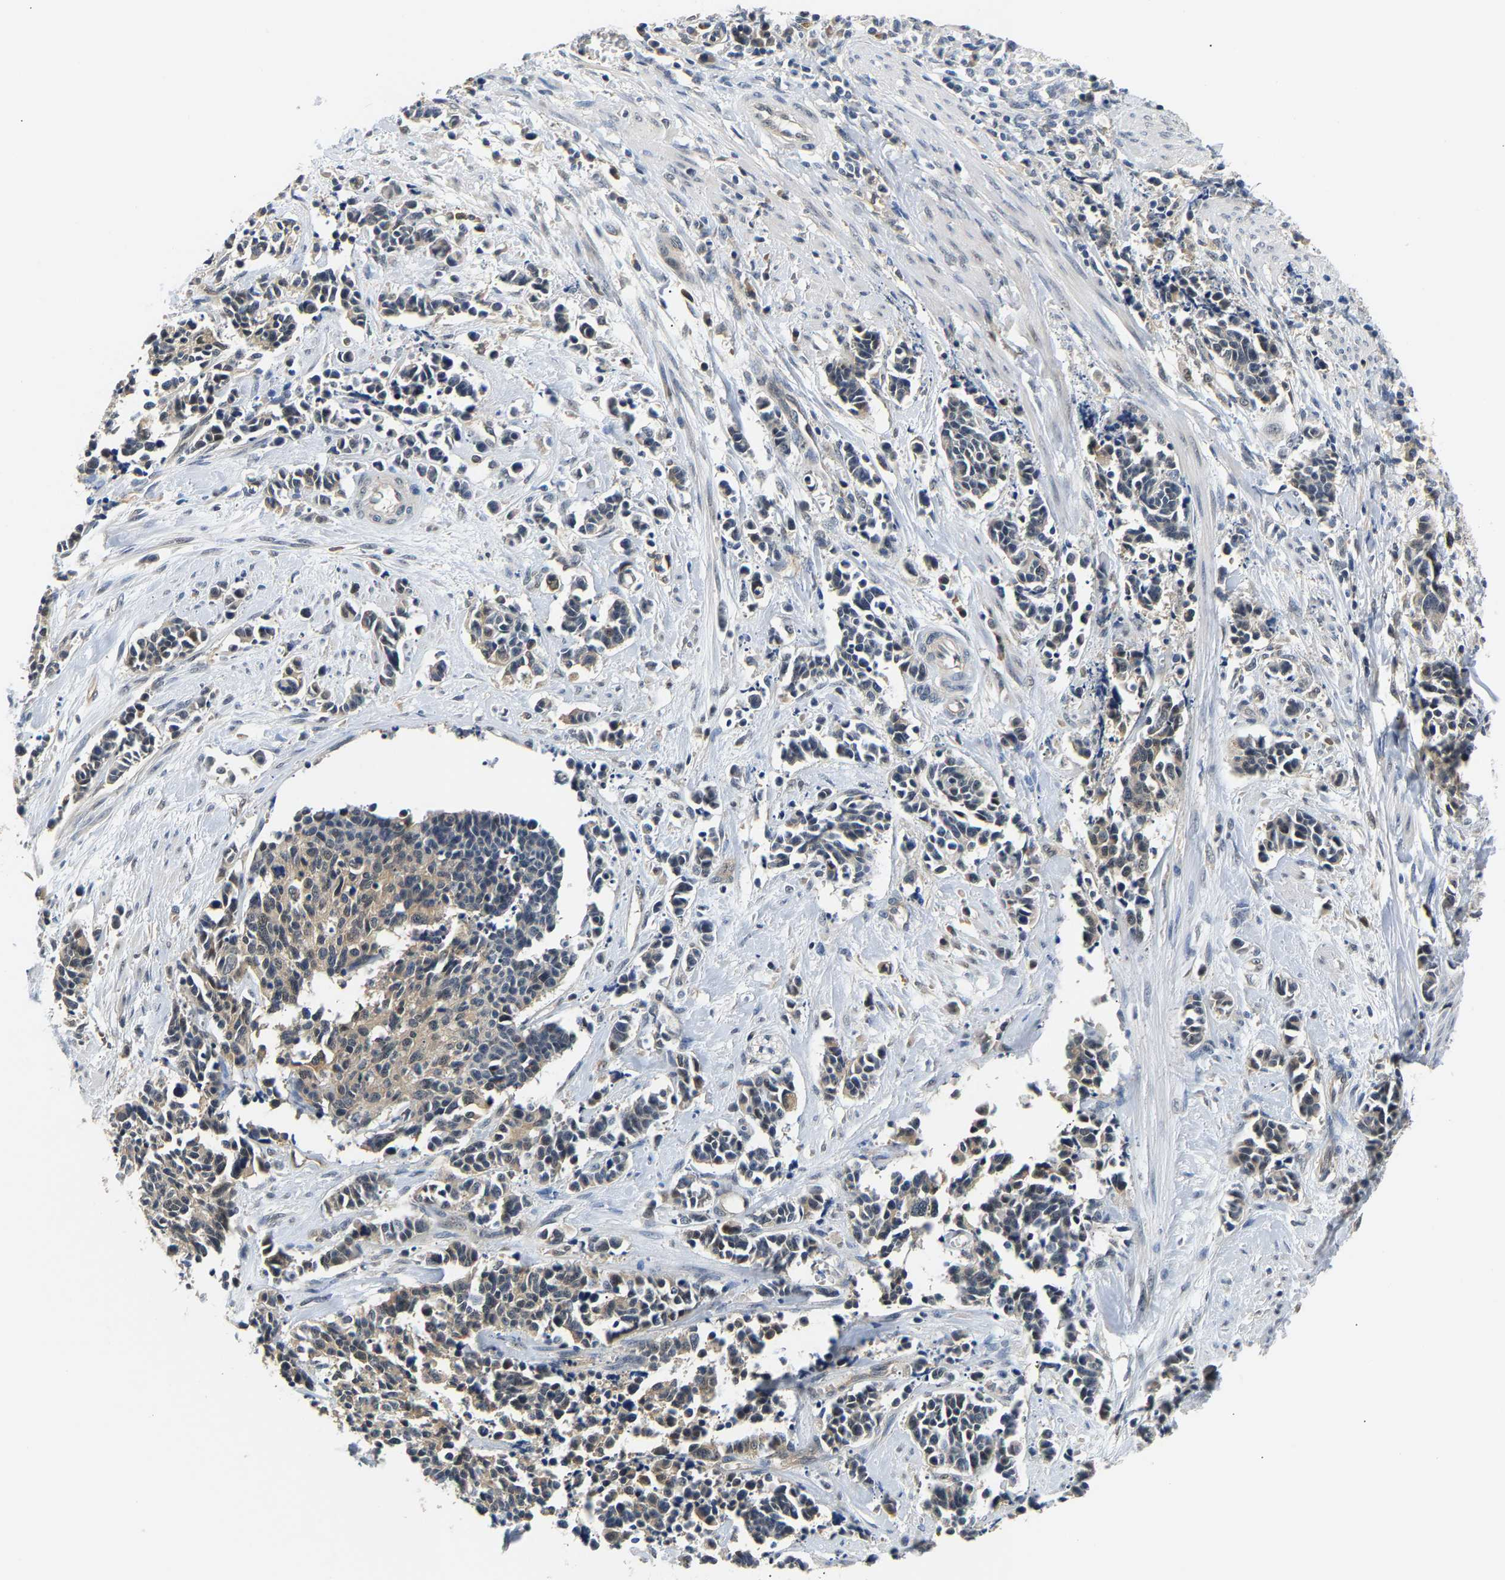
{"staining": {"intensity": "weak", "quantity": "25%-75%", "location": "cytoplasmic/membranous"}, "tissue": "cervical cancer", "cell_type": "Tumor cells", "image_type": "cancer", "snomed": [{"axis": "morphology", "description": "Squamous cell carcinoma, NOS"}, {"axis": "topography", "description": "Cervix"}], "caption": "Immunohistochemical staining of human cervical cancer (squamous cell carcinoma) displays low levels of weak cytoplasmic/membranous protein positivity in approximately 25%-75% of tumor cells.", "gene": "ARHGEF12", "patient": {"sex": "female", "age": 35}}